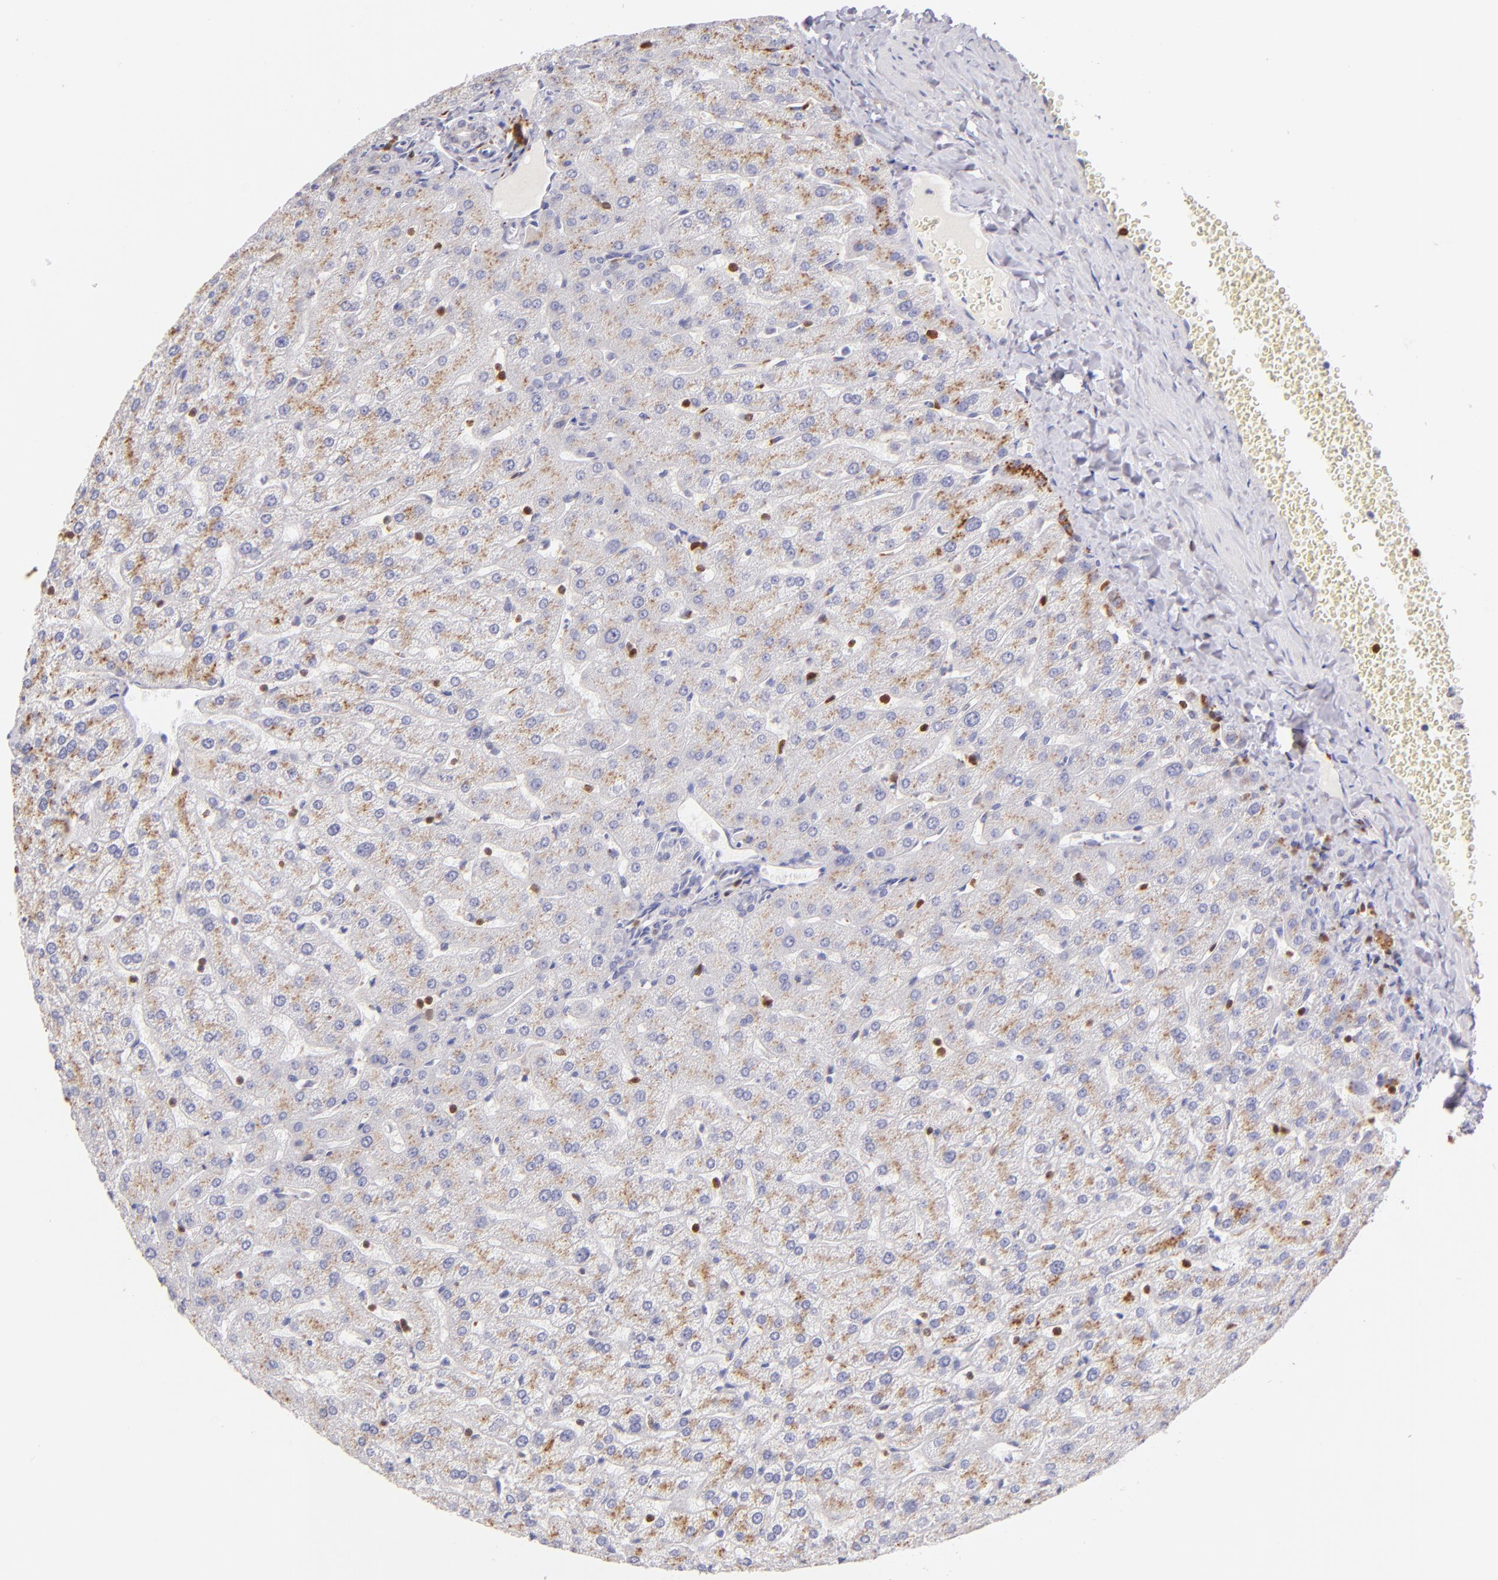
{"staining": {"intensity": "moderate", "quantity": ">75%", "location": "cytoplasmic/membranous"}, "tissue": "liver", "cell_type": "Cholangiocytes", "image_type": "normal", "snomed": [{"axis": "morphology", "description": "Normal tissue, NOS"}, {"axis": "morphology", "description": "Fibrosis, NOS"}, {"axis": "topography", "description": "Liver"}], "caption": "A medium amount of moderate cytoplasmic/membranous positivity is seen in approximately >75% of cholangiocytes in normal liver. (Brightfield microscopy of DAB IHC at high magnification).", "gene": "ZAP70", "patient": {"sex": "female", "age": 29}}